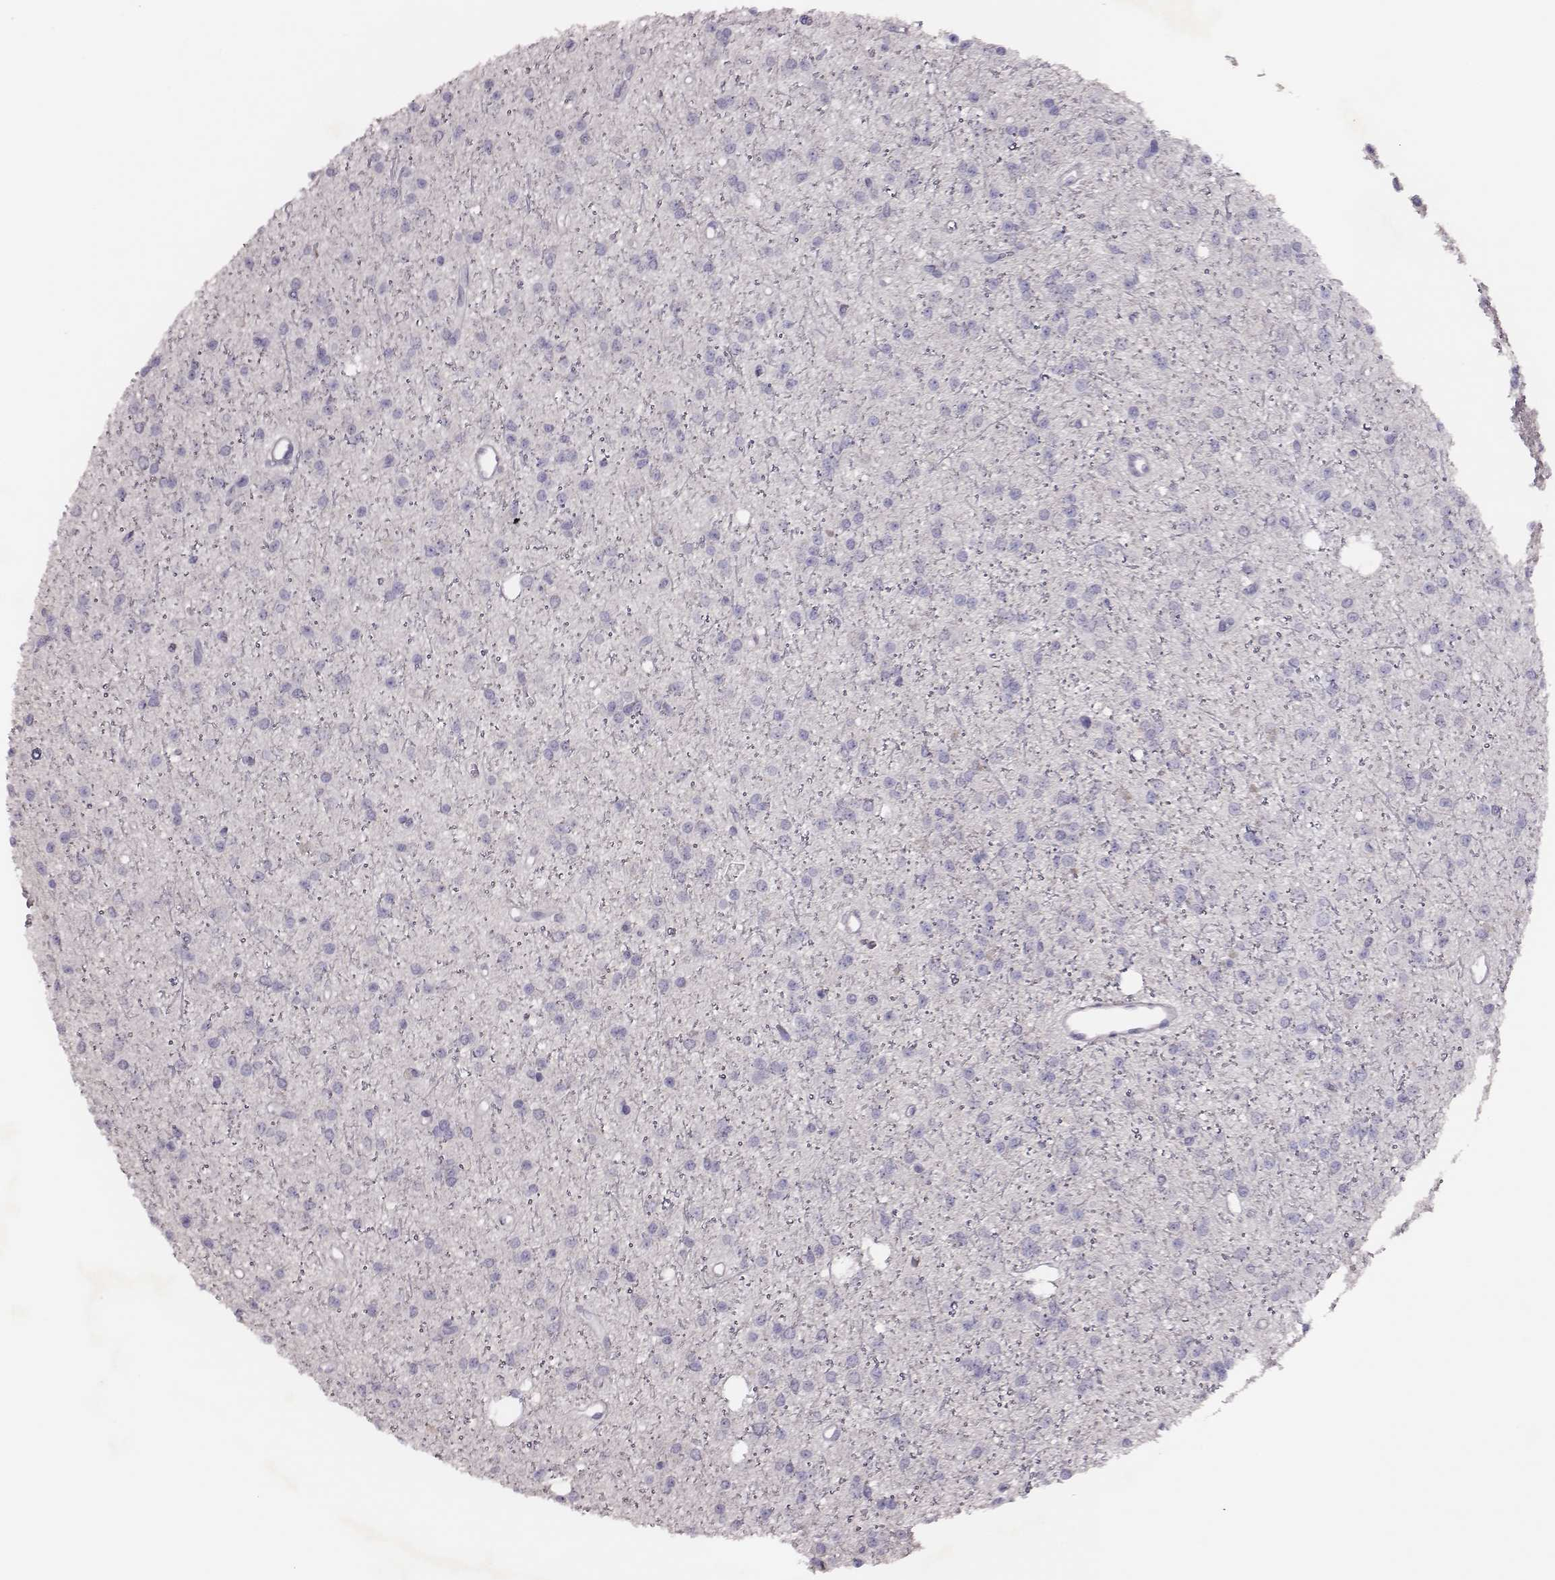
{"staining": {"intensity": "negative", "quantity": "none", "location": "none"}, "tissue": "glioma", "cell_type": "Tumor cells", "image_type": "cancer", "snomed": [{"axis": "morphology", "description": "Glioma, malignant, Low grade"}, {"axis": "topography", "description": "Brain"}], "caption": "A histopathology image of human malignant low-grade glioma is negative for staining in tumor cells.", "gene": "P2RY10", "patient": {"sex": "male", "age": 27}}